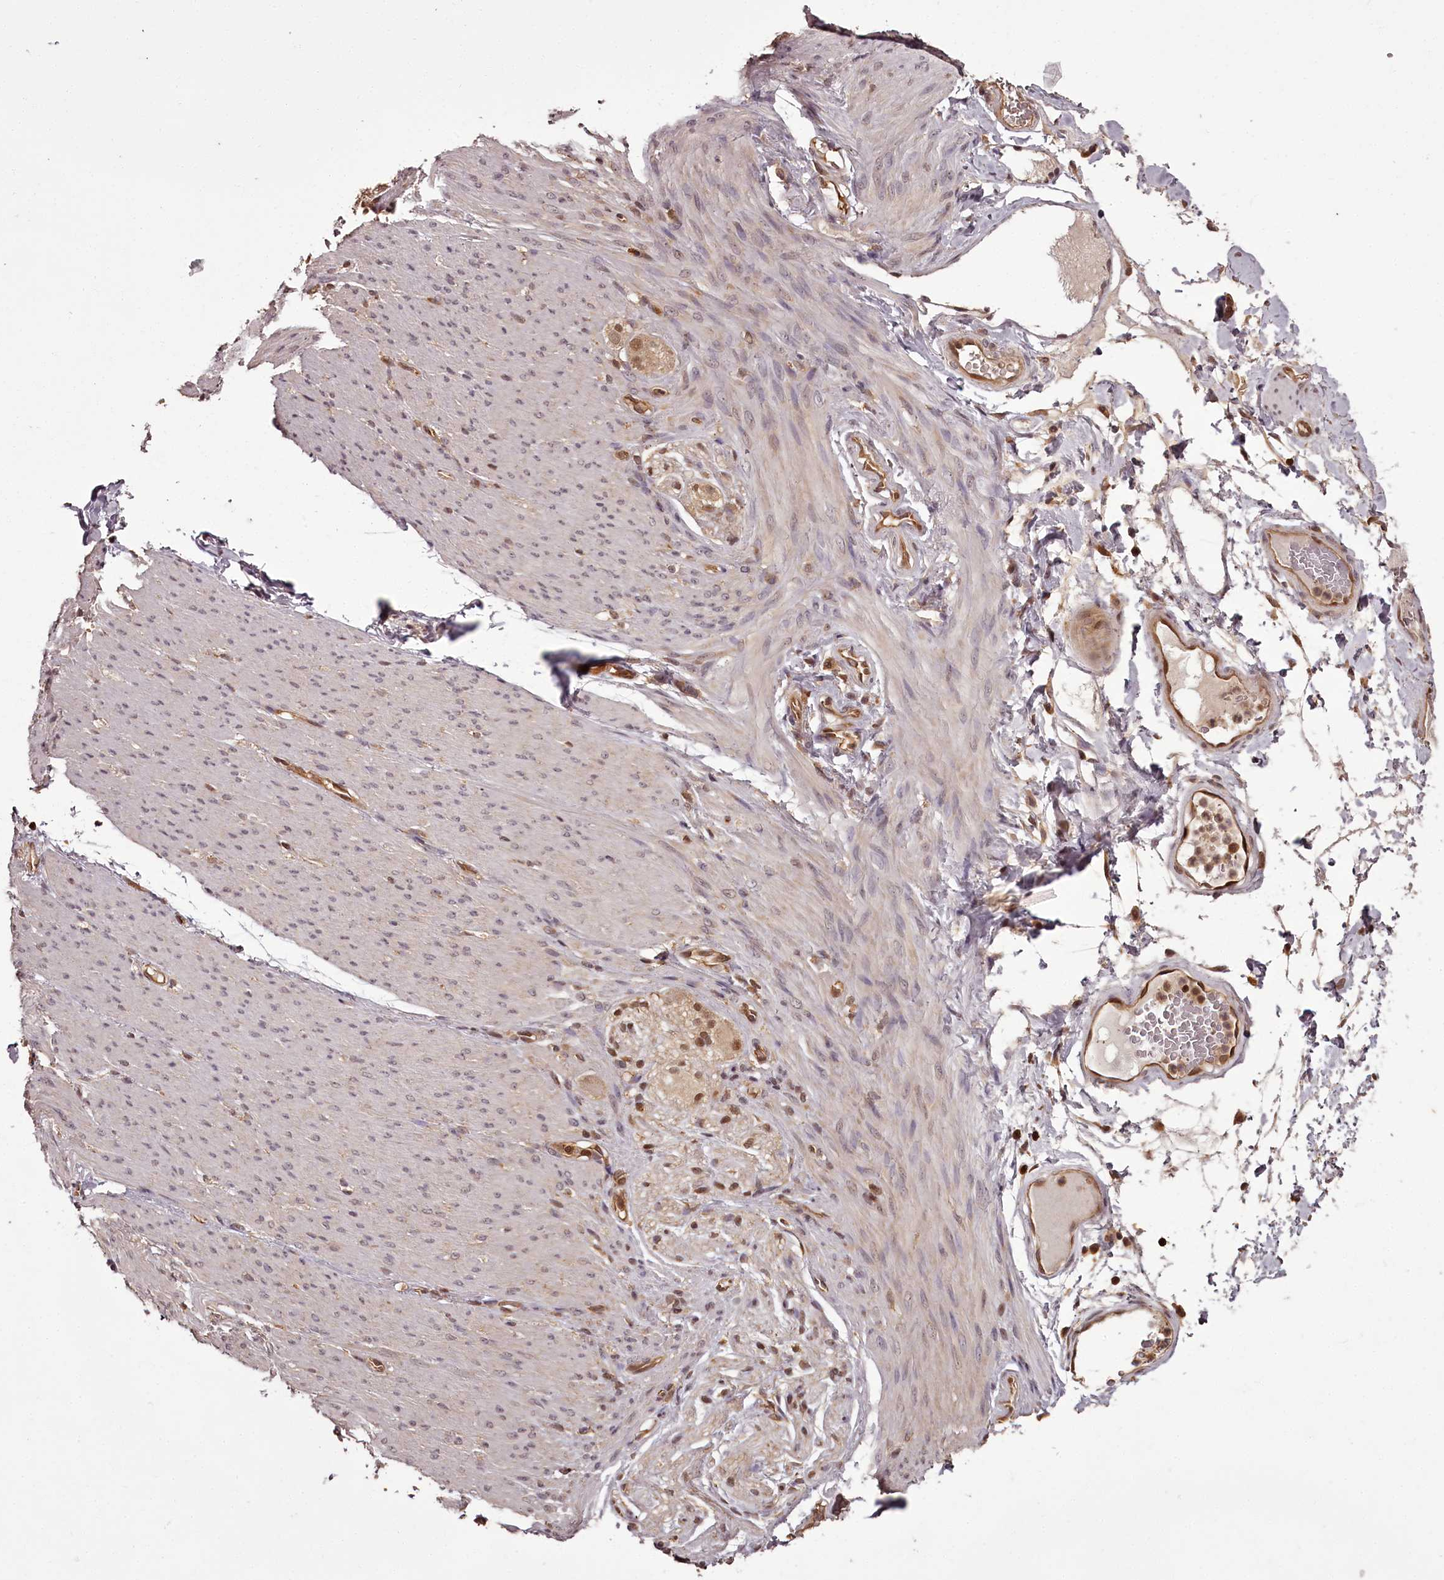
{"staining": {"intensity": "weak", "quantity": "25%-75%", "location": "cytoplasmic/membranous"}, "tissue": "adipose tissue", "cell_type": "Adipocytes", "image_type": "normal", "snomed": [{"axis": "morphology", "description": "Normal tissue, NOS"}, {"axis": "topography", "description": "Colon"}, {"axis": "topography", "description": "Peripheral nerve tissue"}], "caption": "A brown stain shows weak cytoplasmic/membranous staining of a protein in adipocytes of normal adipose tissue. Using DAB (3,3'-diaminobenzidine) (brown) and hematoxylin (blue) stains, captured at high magnification using brightfield microscopy.", "gene": "NPRL2", "patient": {"sex": "female", "age": 61}}